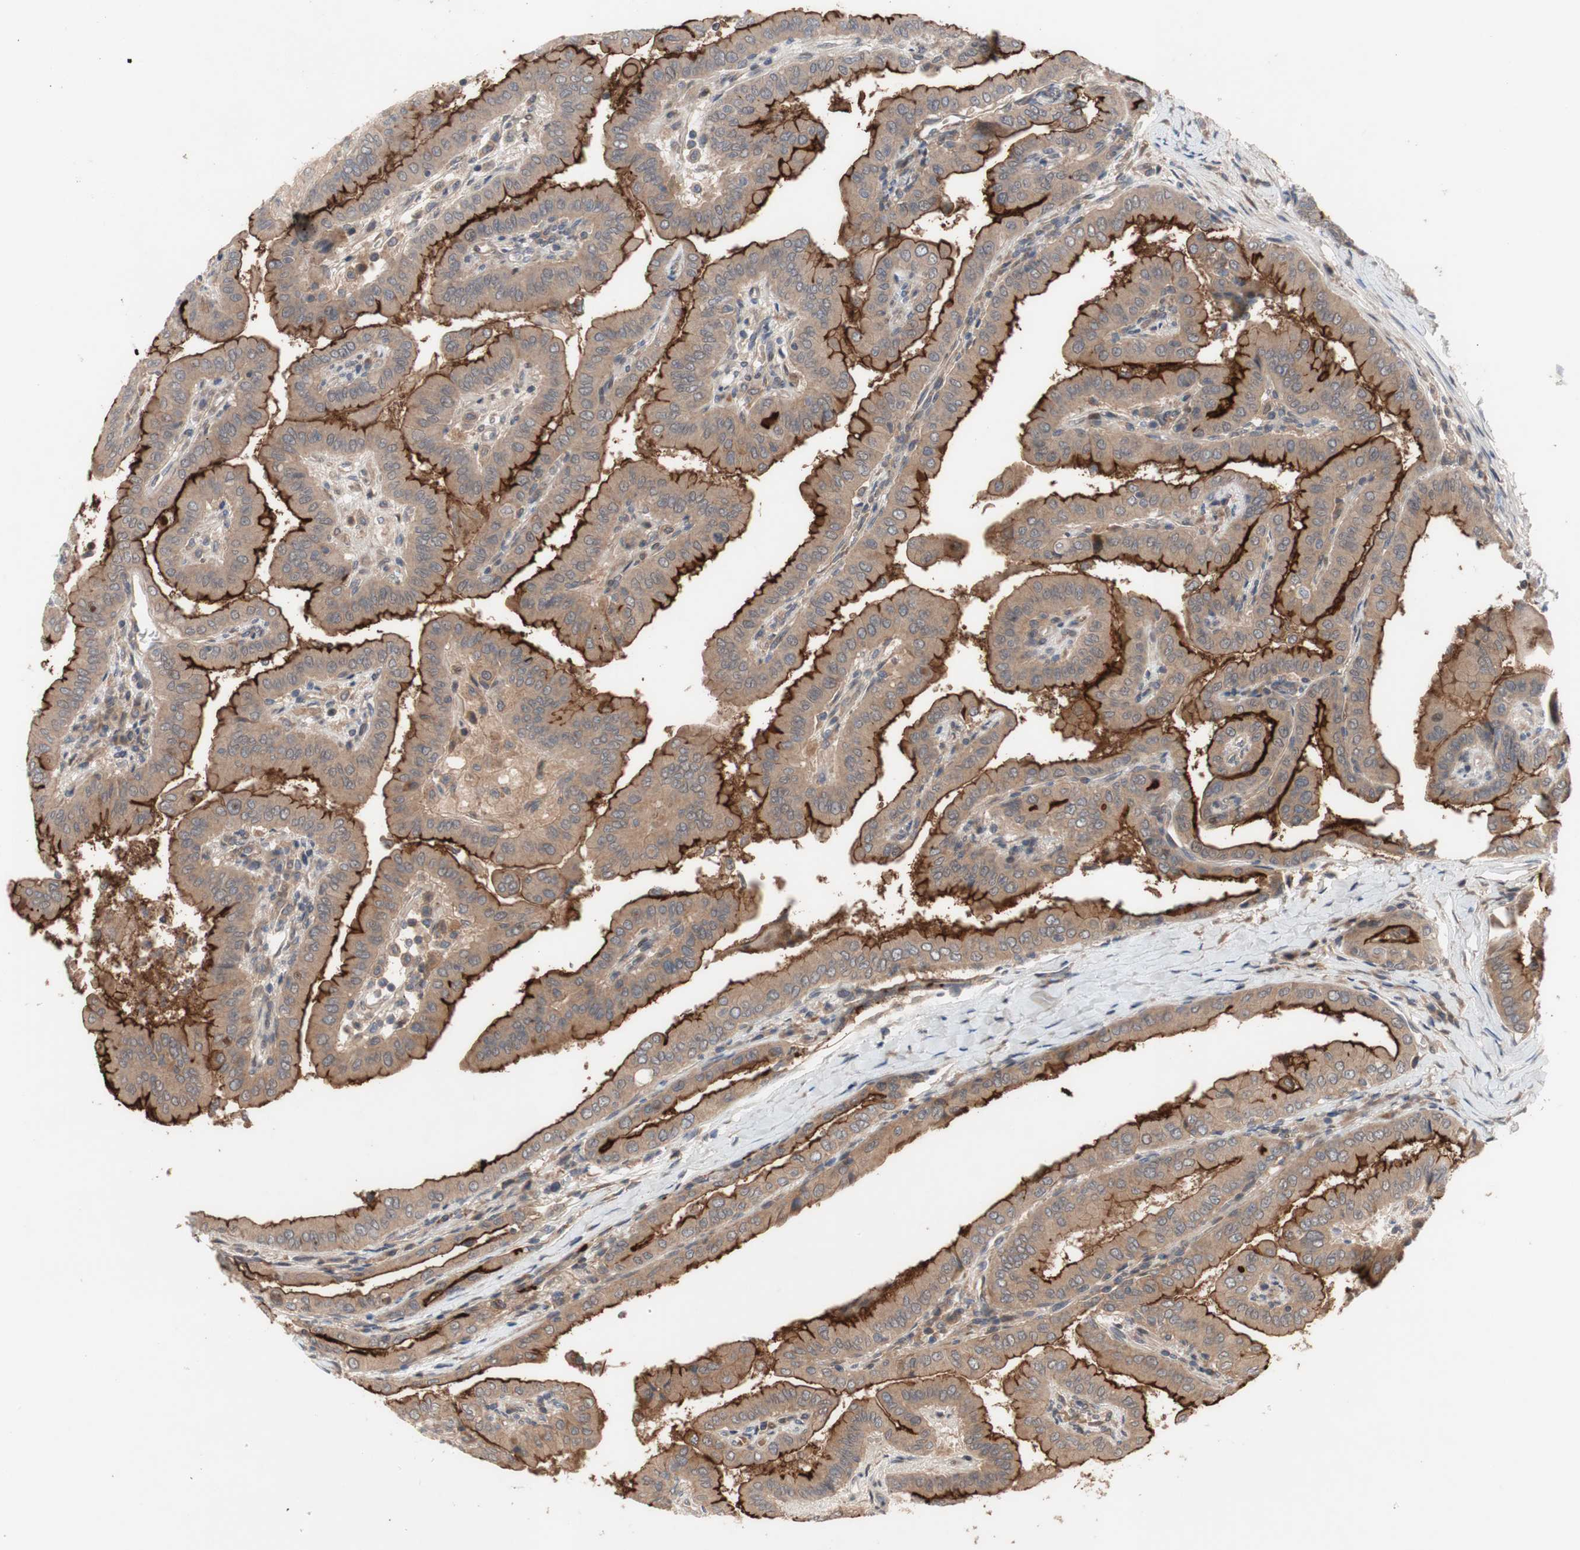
{"staining": {"intensity": "moderate", "quantity": ">75%", "location": "cytoplasmic/membranous"}, "tissue": "thyroid cancer", "cell_type": "Tumor cells", "image_type": "cancer", "snomed": [{"axis": "morphology", "description": "Papillary adenocarcinoma, NOS"}, {"axis": "topography", "description": "Thyroid gland"}], "caption": "The photomicrograph exhibits a brown stain indicating the presence of a protein in the cytoplasmic/membranous of tumor cells in thyroid cancer (papillary adenocarcinoma). The protein is stained brown, and the nuclei are stained in blue (DAB (3,3'-diaminobenzidine) IHC with brightfield microscopy, high magnification).", "gene": "OAZ1", "patient": {"sex": "male", "age": 33}}